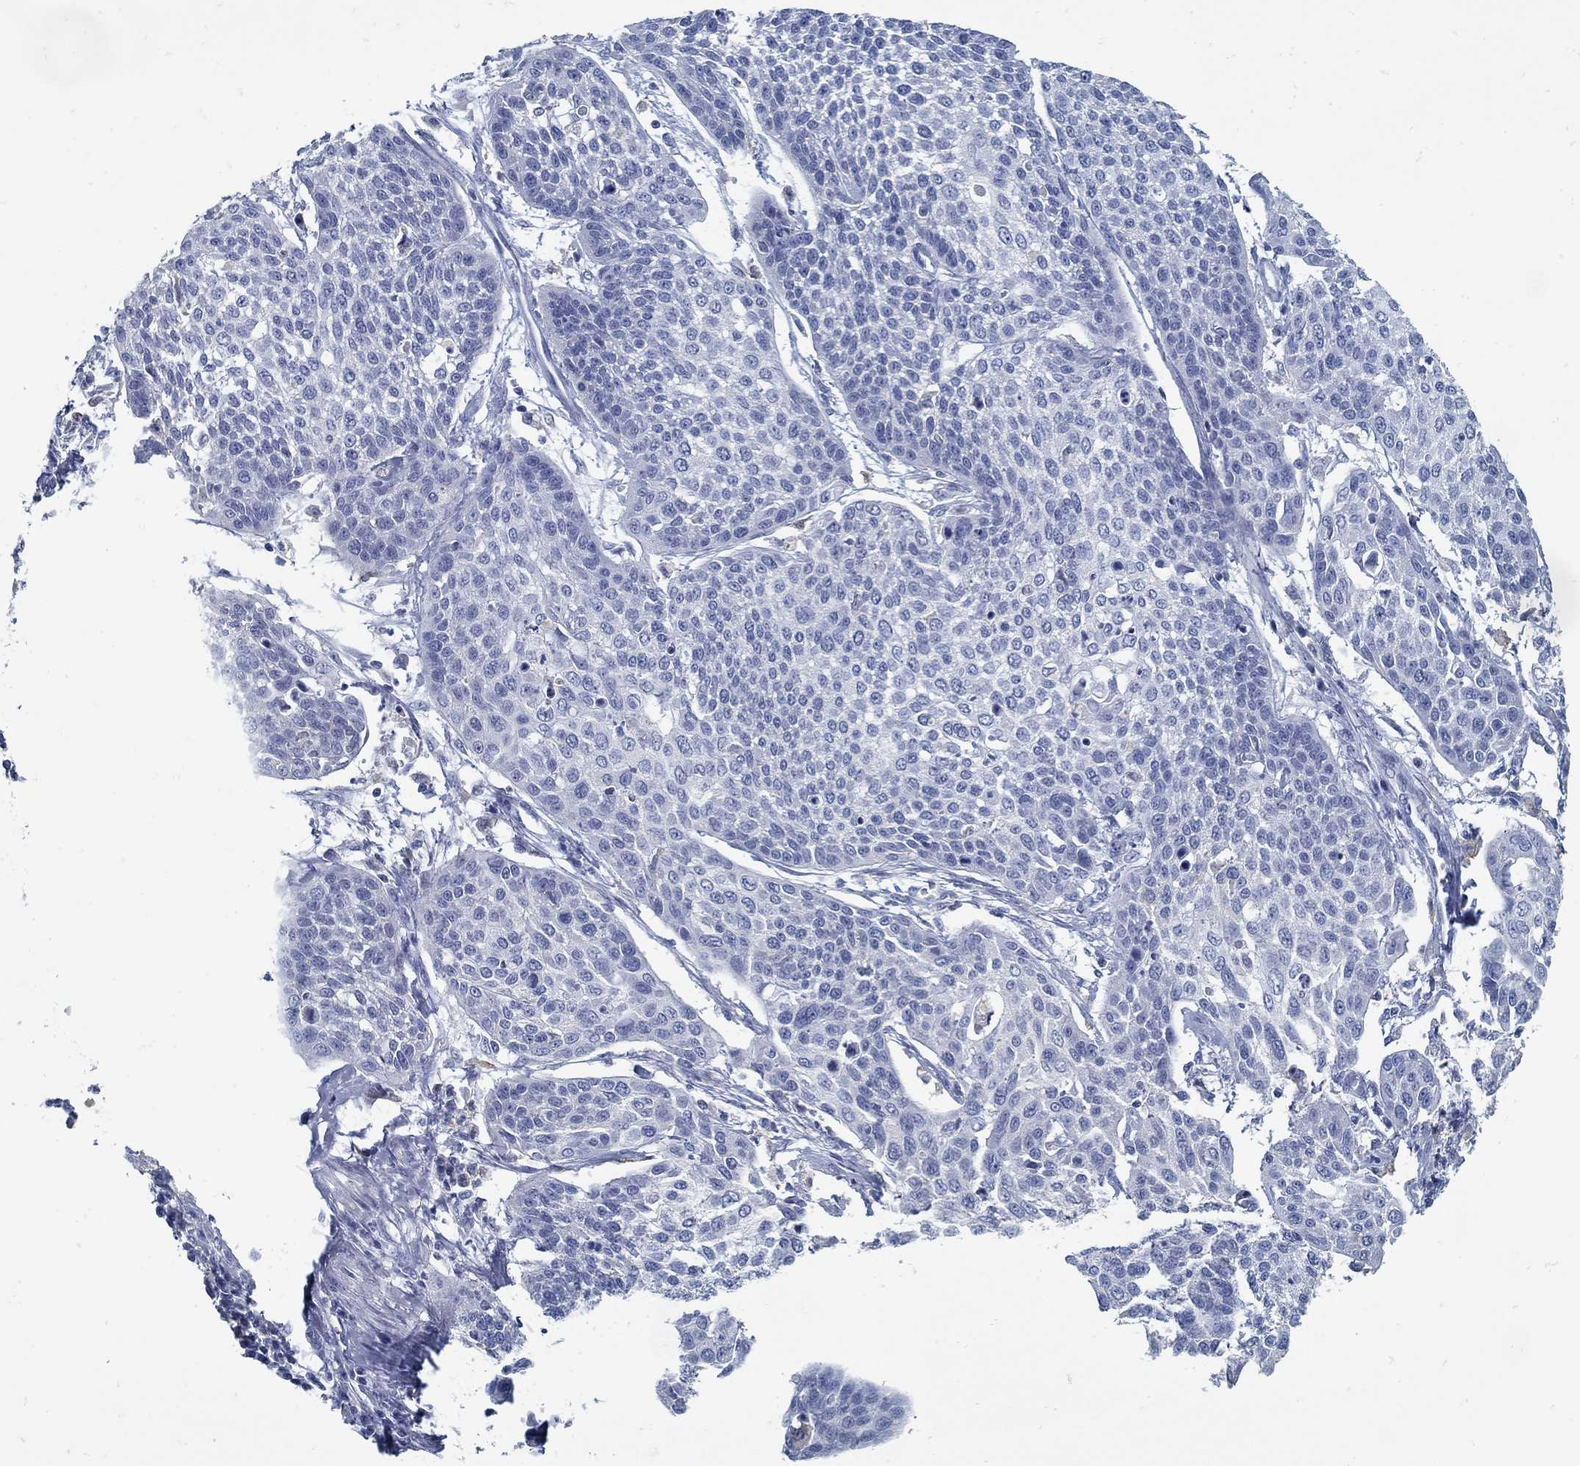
{"staining": {"intensity": "negative", "quantity": "none", "location": "none"}, "tissue": "cervical cancer", "cell_type": "Tumor cells", "image_type": "cancer", "snomed": [{"axis": "morphology", "description": "Squamous cell carcinoma, NOS"}, {"axis": "topography", "description": "Cervix"}], "caption": "The histopathology image demonstrates no significant staining in tumor cells of squamous cell carcinoma (cervical).", "gene": "ZFAND4", "patient": {"sex": "female", "age": 34}}